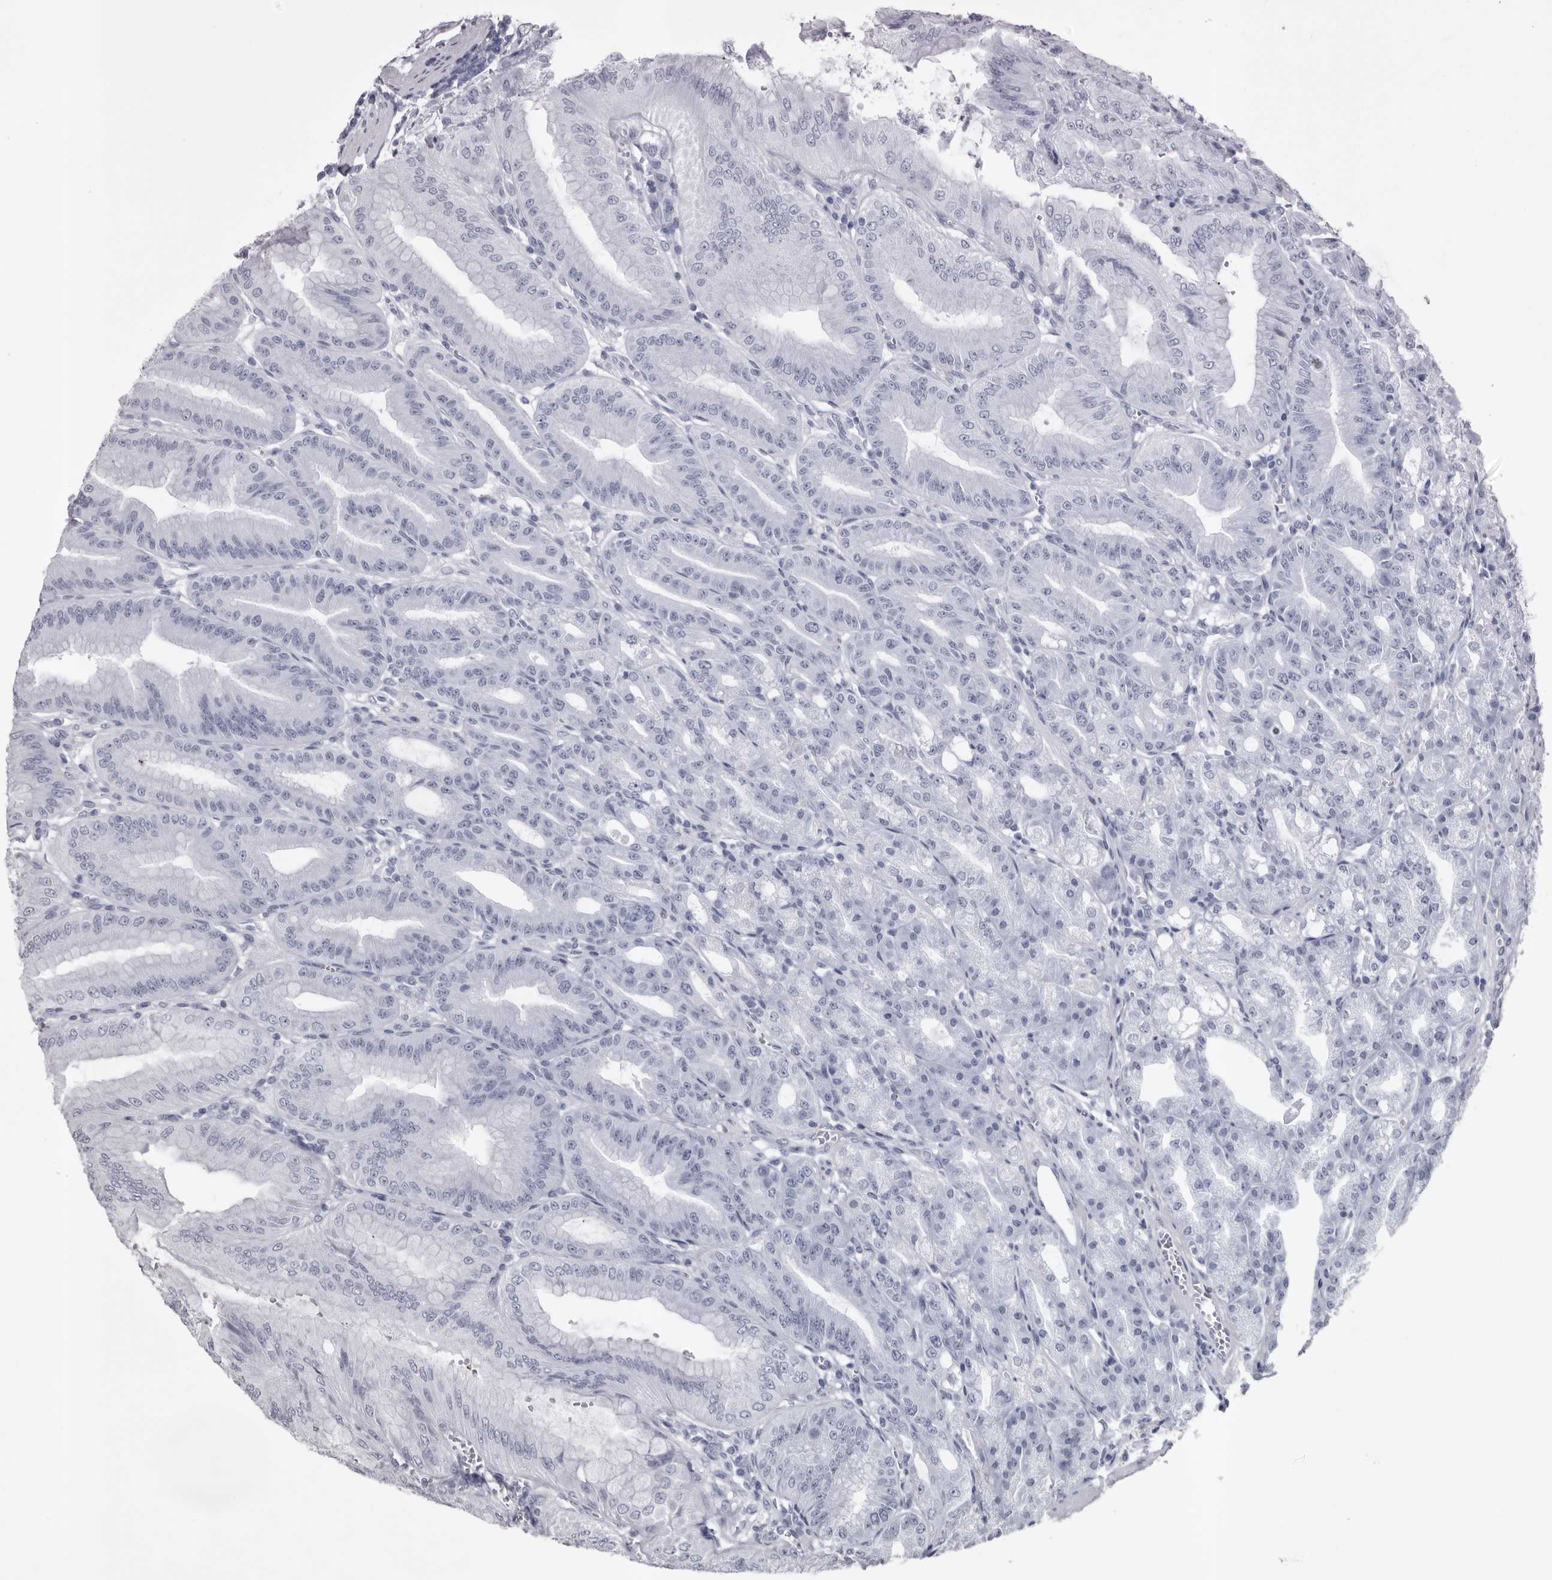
{"staining": {"intensity": "moderate", "quantity": "<25%", "location": "nuclear"}, "tissue": "stomach", "cell_type": "Glandular cells", "image_type": "normal", "snomed": [{"axis": "morphology", "description": "Normal tissue, NOS"}, {"axis": "topography", "description": "Stomach, lower"}], "caption": "DAB (3,3'-diaminobenzidine) immunohistochemical staining of normal human stomach reveals moderate nuclear protein staining in about <25% of glandular cells. The staining was performed using DAB (3,3'-diaminobenzidine) to visualize the protein expression in brown, while the nuclei were stained in blue with hematoxylin (Magnification: 20x).", "gene": "NUMA1", "patient": {"sex": "male", "age": 71}}